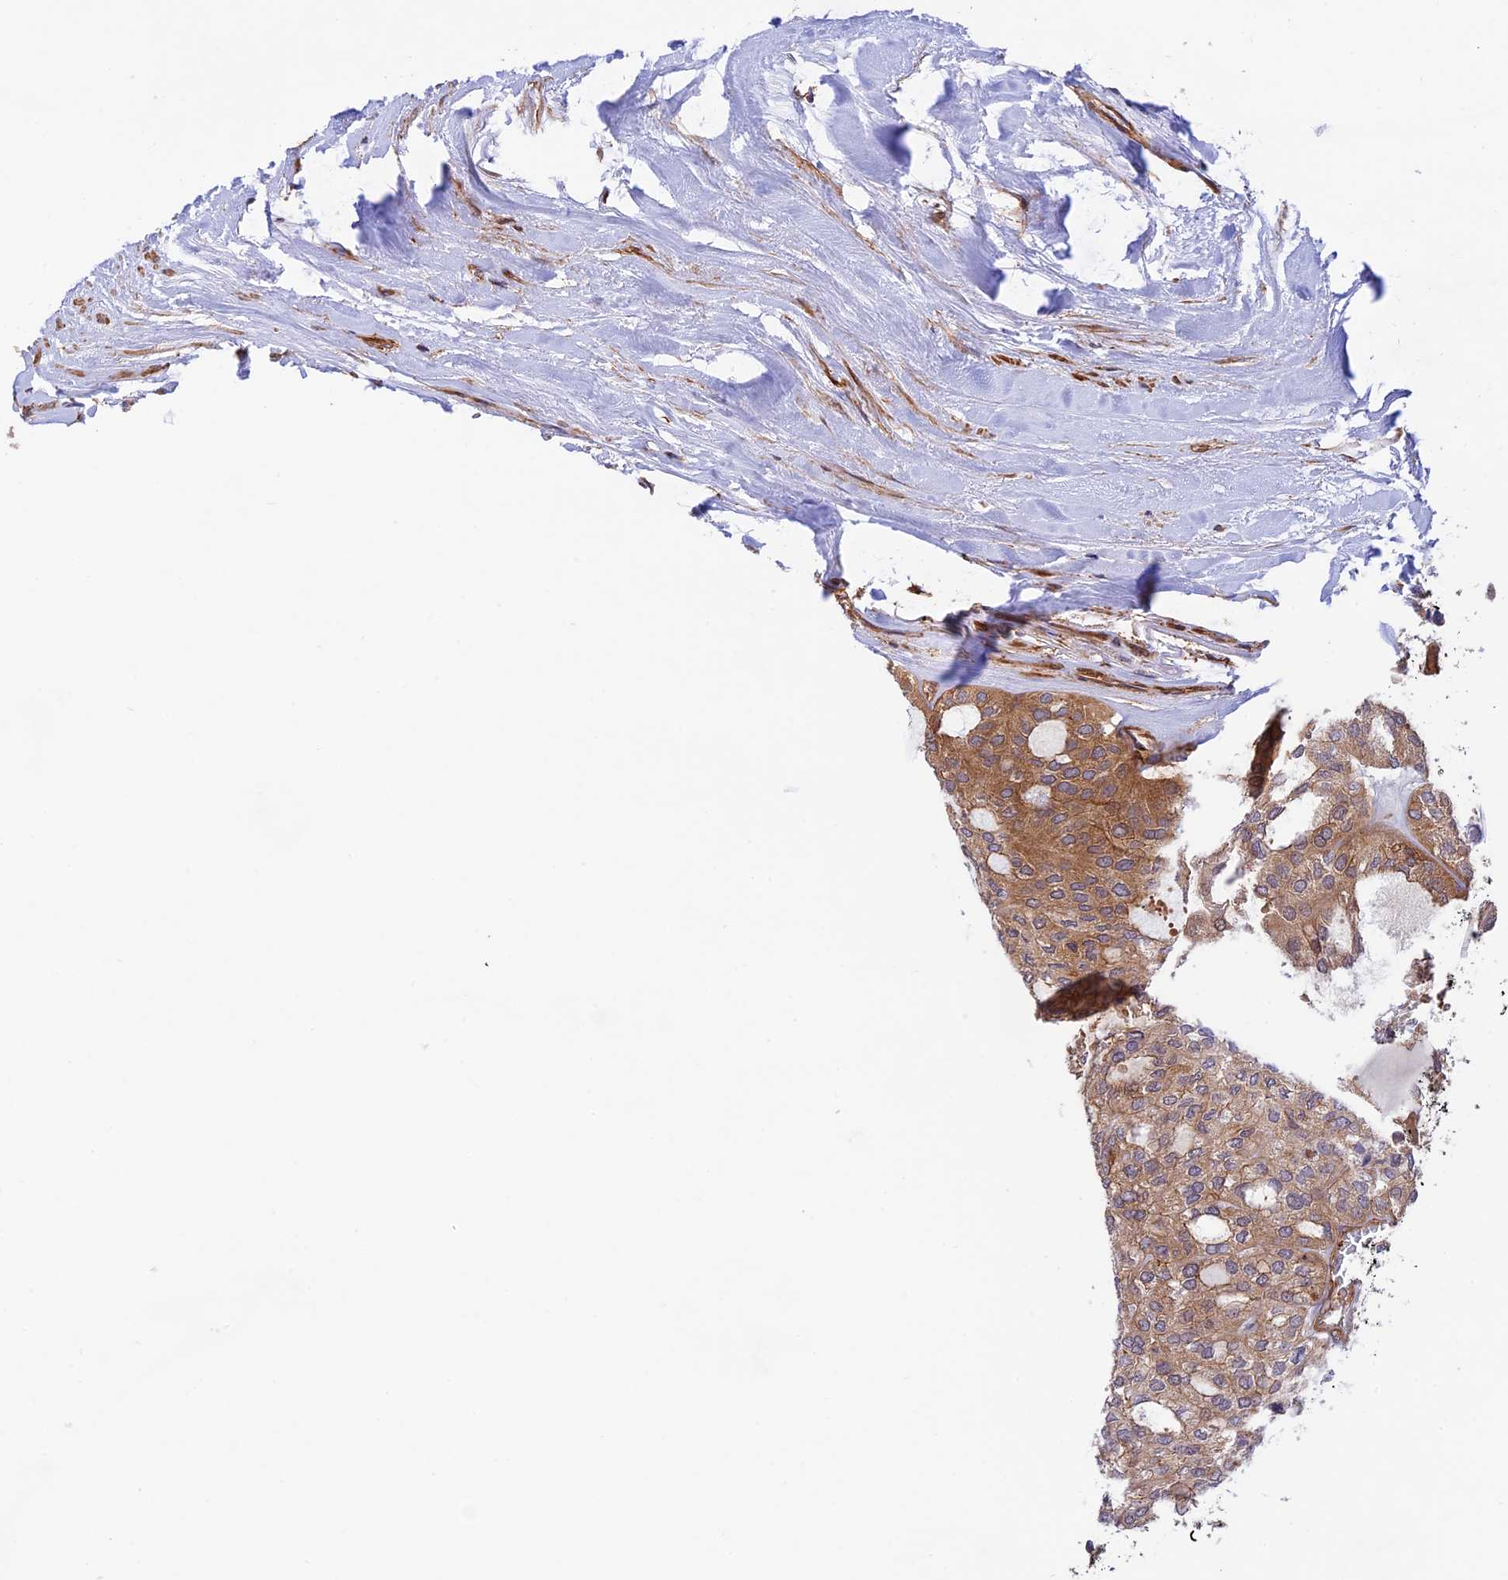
{"staining": {"intensity": "moderate", "quantity": ">75%", "location": "cytoplasmic/membranous"}, "tissue": "thyroid cancer", "cell_type": "Tumor cells", "image_type": "cancer", "snomed": [{"axis": "morphology", "description": "Follicular adenoma carcinoma, NOS"}, {"axis": "topography", "description": "Thyroid gland"}], "caption": "Thyroid cancer (follicular adenoma carcinoma) stained with immunohistochemistry reveals moderate cytoplasmic/membranous positivity in about >75% of tumor cells.", "gene": "EVI5L", "patient": {"sex": "male", "age": 75}}